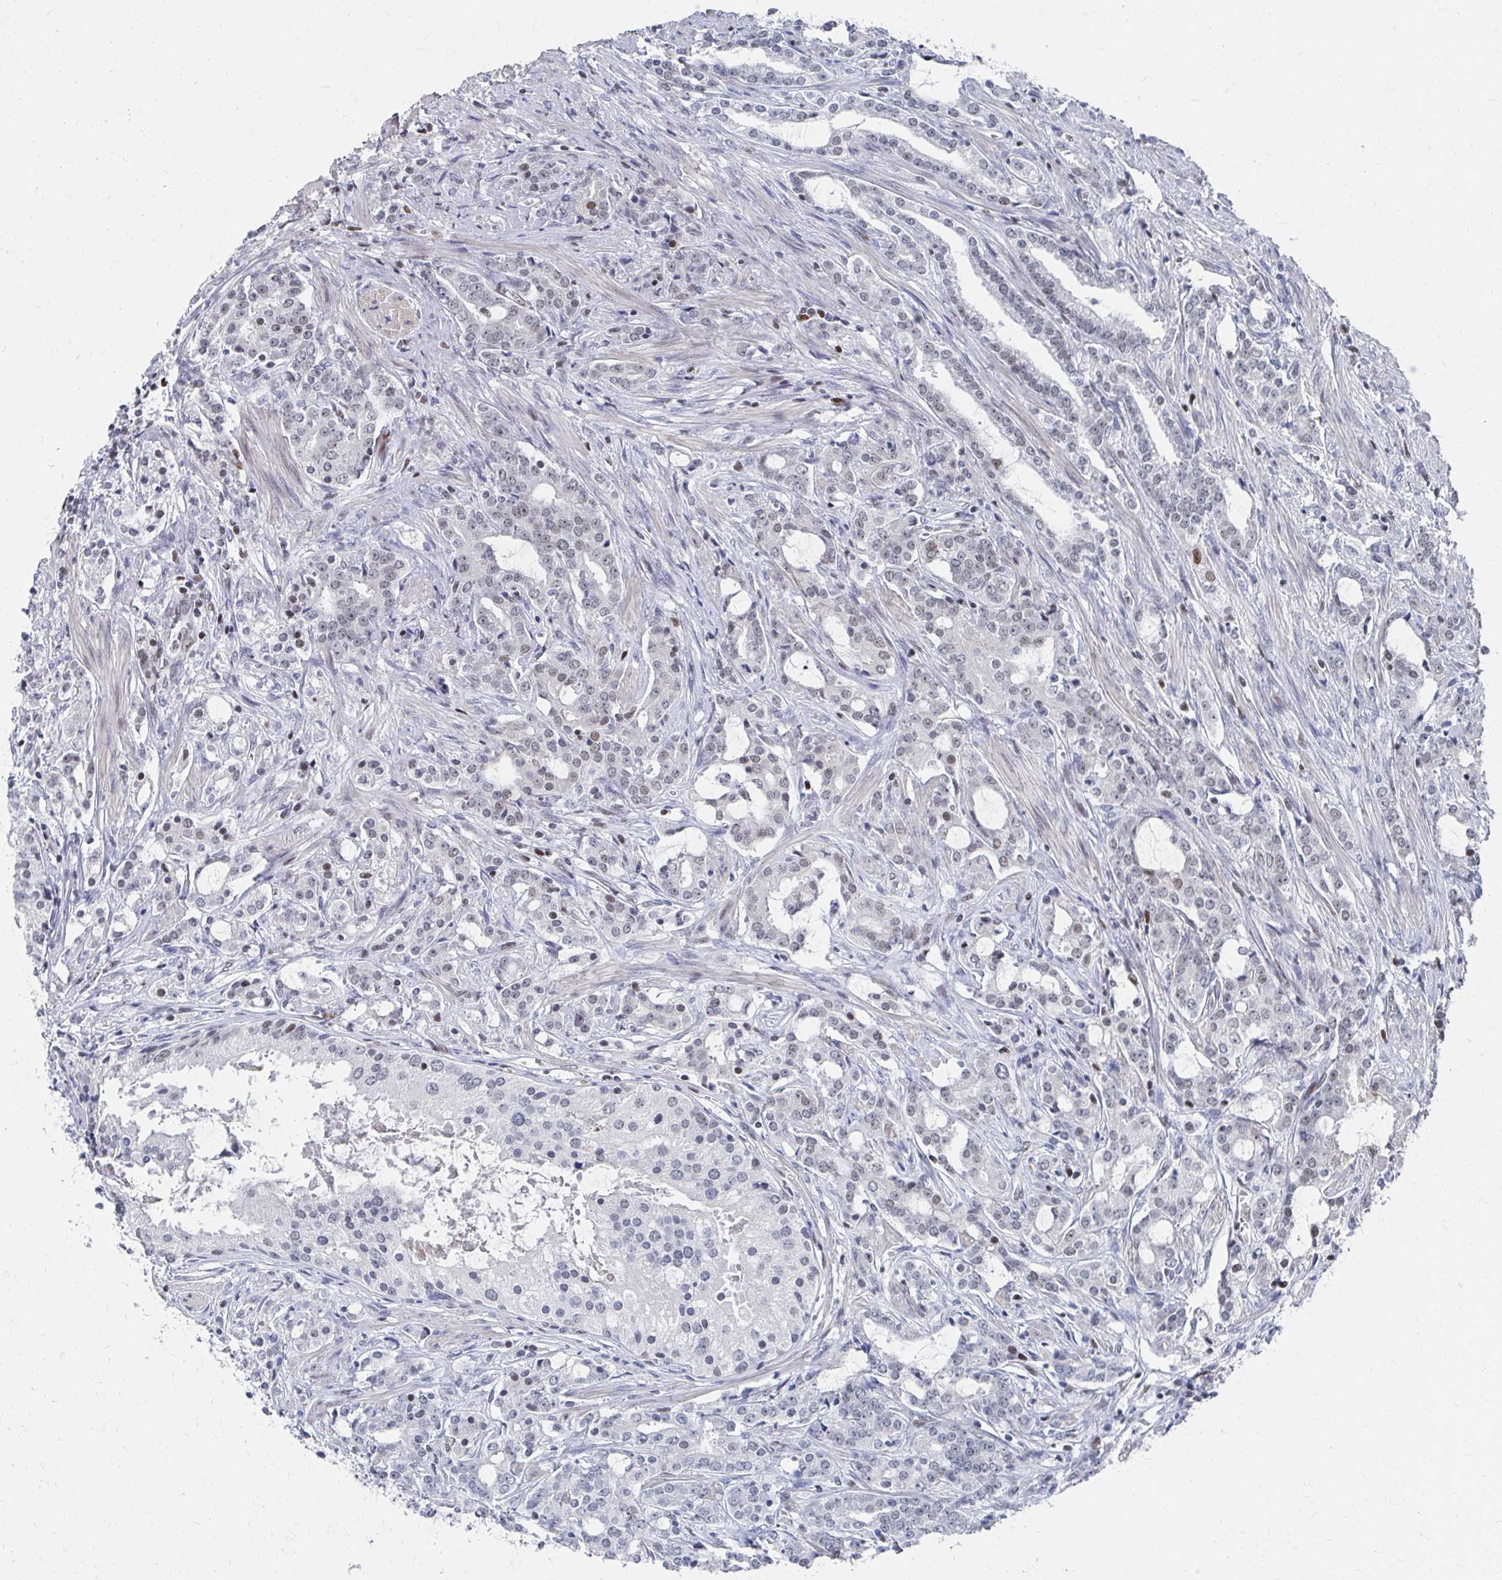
{"staining": {"intensity": "weak", "quantity": "25%-75%", "location": "nuclear"}, "tissue": "prostate cancer", "cell_type": "Tumor cells", "image_type": "cancer", "snomed": [{"axis": "morphology", "description": "Adenocarcinoma, Medium grade"}, {"axis": "topography", "description": "Prostate"}], "caption": "The photomicrograph shows a brown stain indicating the presence of a protein in the nuclear of tumor cells in prostate cancer (adenocarcinoma (medium-grade)).", "gene": "CDIN1", "patient": {"sex": "male", "age": 57}}